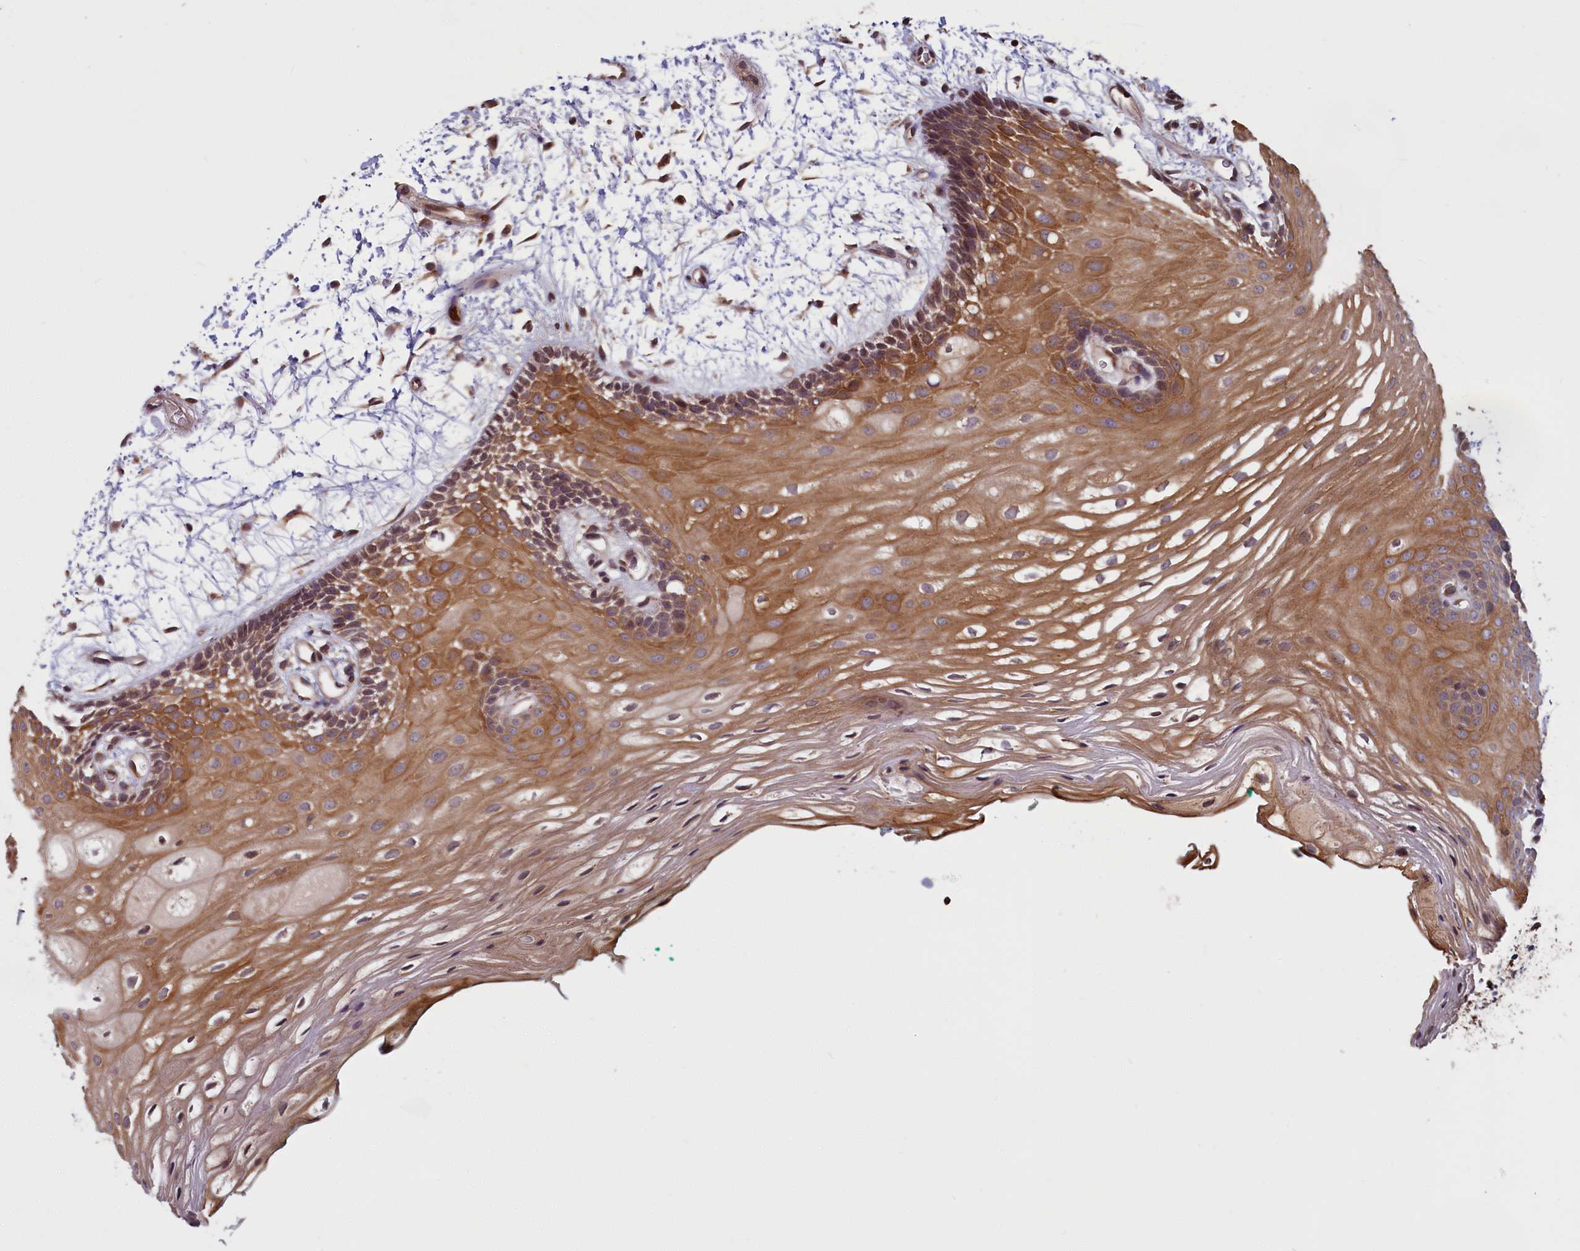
{"staining": {"intensity": "moderate", "quantity": ">75%", "location": "cytoplasmic/membranous"}, "tissue": "oral mucosa", "cell_type": "Squamous epithelial cells", "image_type": "normal", "snomed": [{"axis": "morphology", "description": "Normal tissue, NOS"}, {"axis": "topography", "description": "Skeletal muscle"}, {"axis": "topography", "description": "Oral tissue"}, {"axis": "topography", "description": "Peripheral nerve tissue"}], "caption": "Protein analysis of benign oral mucosa shows moderate cytoplasmic/membranous positivity in about >75% of squamous epithelial cells.", "gene": "DENND1B", "patient": {"sex": "female", "age": 84}}